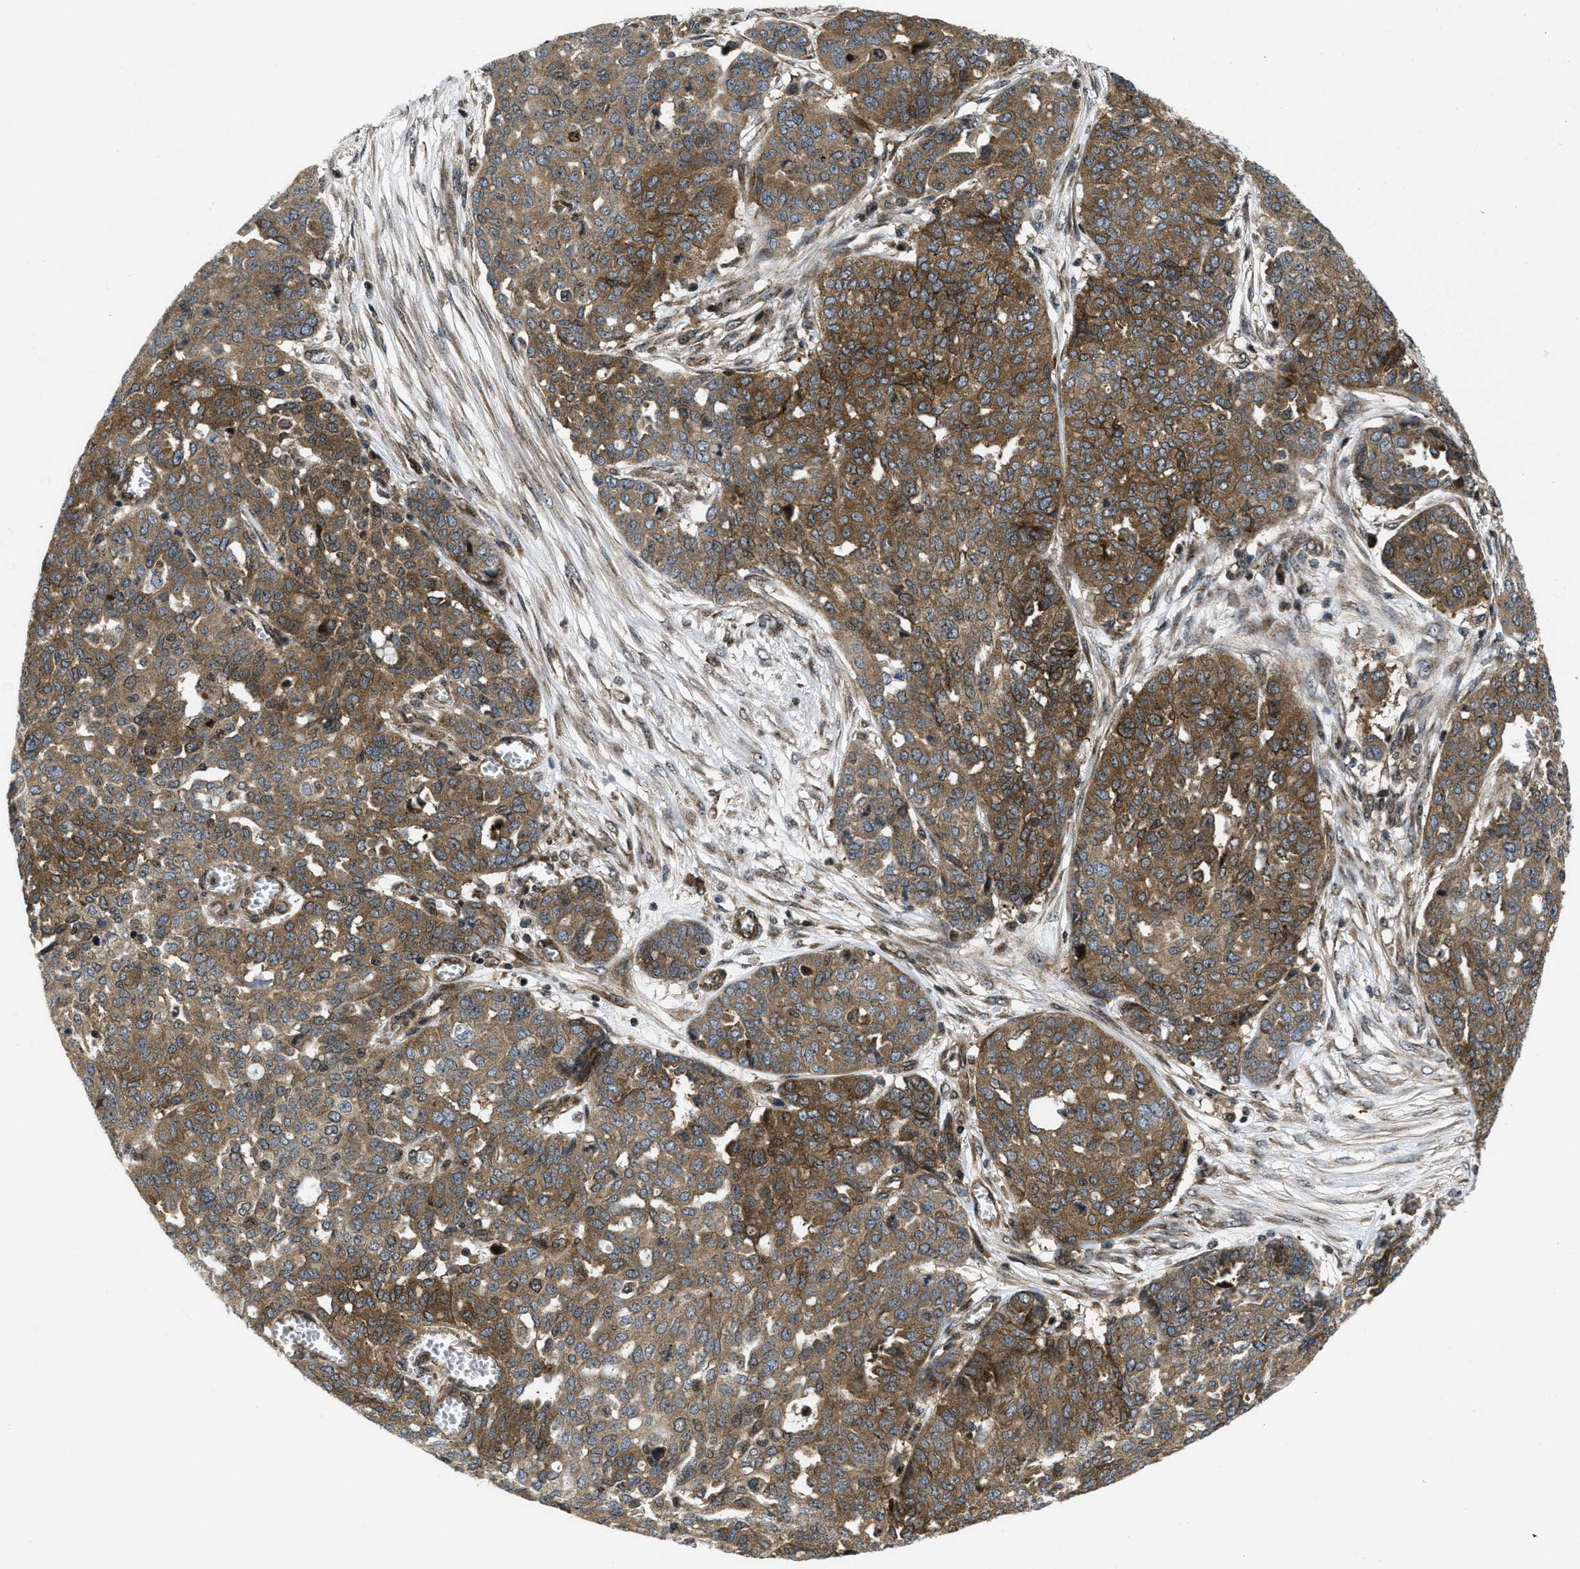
{"staining": {"intensity": "moderate", "quantity": ">75%", "location": "cytoplasmic/membranous"}, "tissue": "ovarian cancer", "cell_type": "Tumor cells", "image_type": "cancer", "snomed": [{"axis": "morphology", "description": "Cystadenocarcinoma, serous, NOS"}, {"axis": "topography", "description": "Ovary"}], "caption": "Moderate cytoplasmic/membranous protein staining is appreciated in about >75% of tumor cells in ovarian serous cystadenocarcinoma.", "gene": "PPP2CB", "patient": {"sex": "female", "age": 56}}